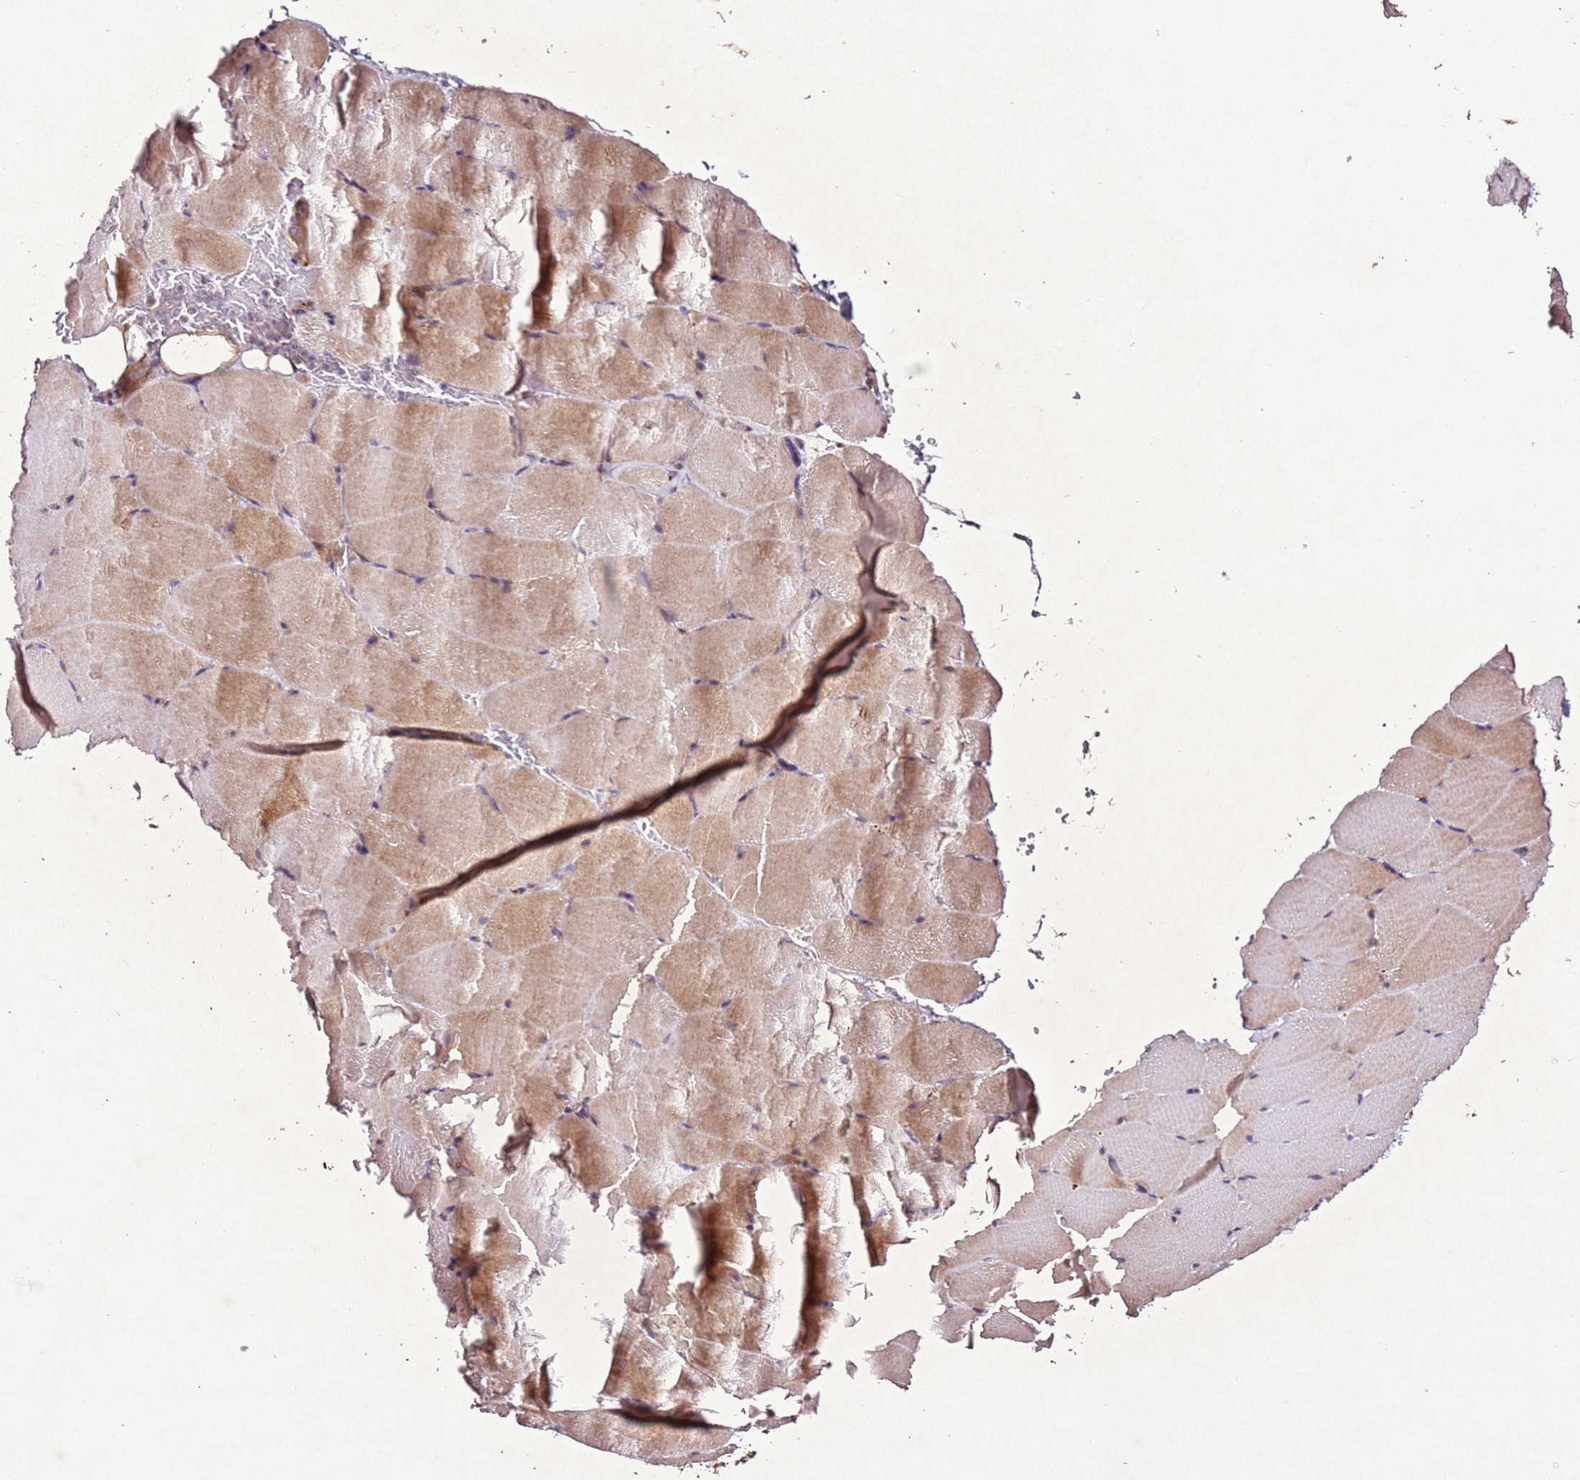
{"staining": {"intensity": "moderate", "quantity": ">75%", "location": "cytoplasmic/membranous"}, "tissue": "skeletal muscle", "cell_type": "Myocytes", "image_type": "normal", "snomed": [{"axis": "morphology", "description": "Normal tissue, NOS"}, {"axis": "topography", "description": "Skeletal muscle"}, {"axis": "topography", "description": "Parathyroid gland"}], "caption": "Immunohistochemistry of normal human skeletal muscle displays medium levels of moderate cytoplasmic/membranous staining in approximately >75% of myocytes.", "gene": "PTMA", "patient": {"sex": "female", "age": 37}}